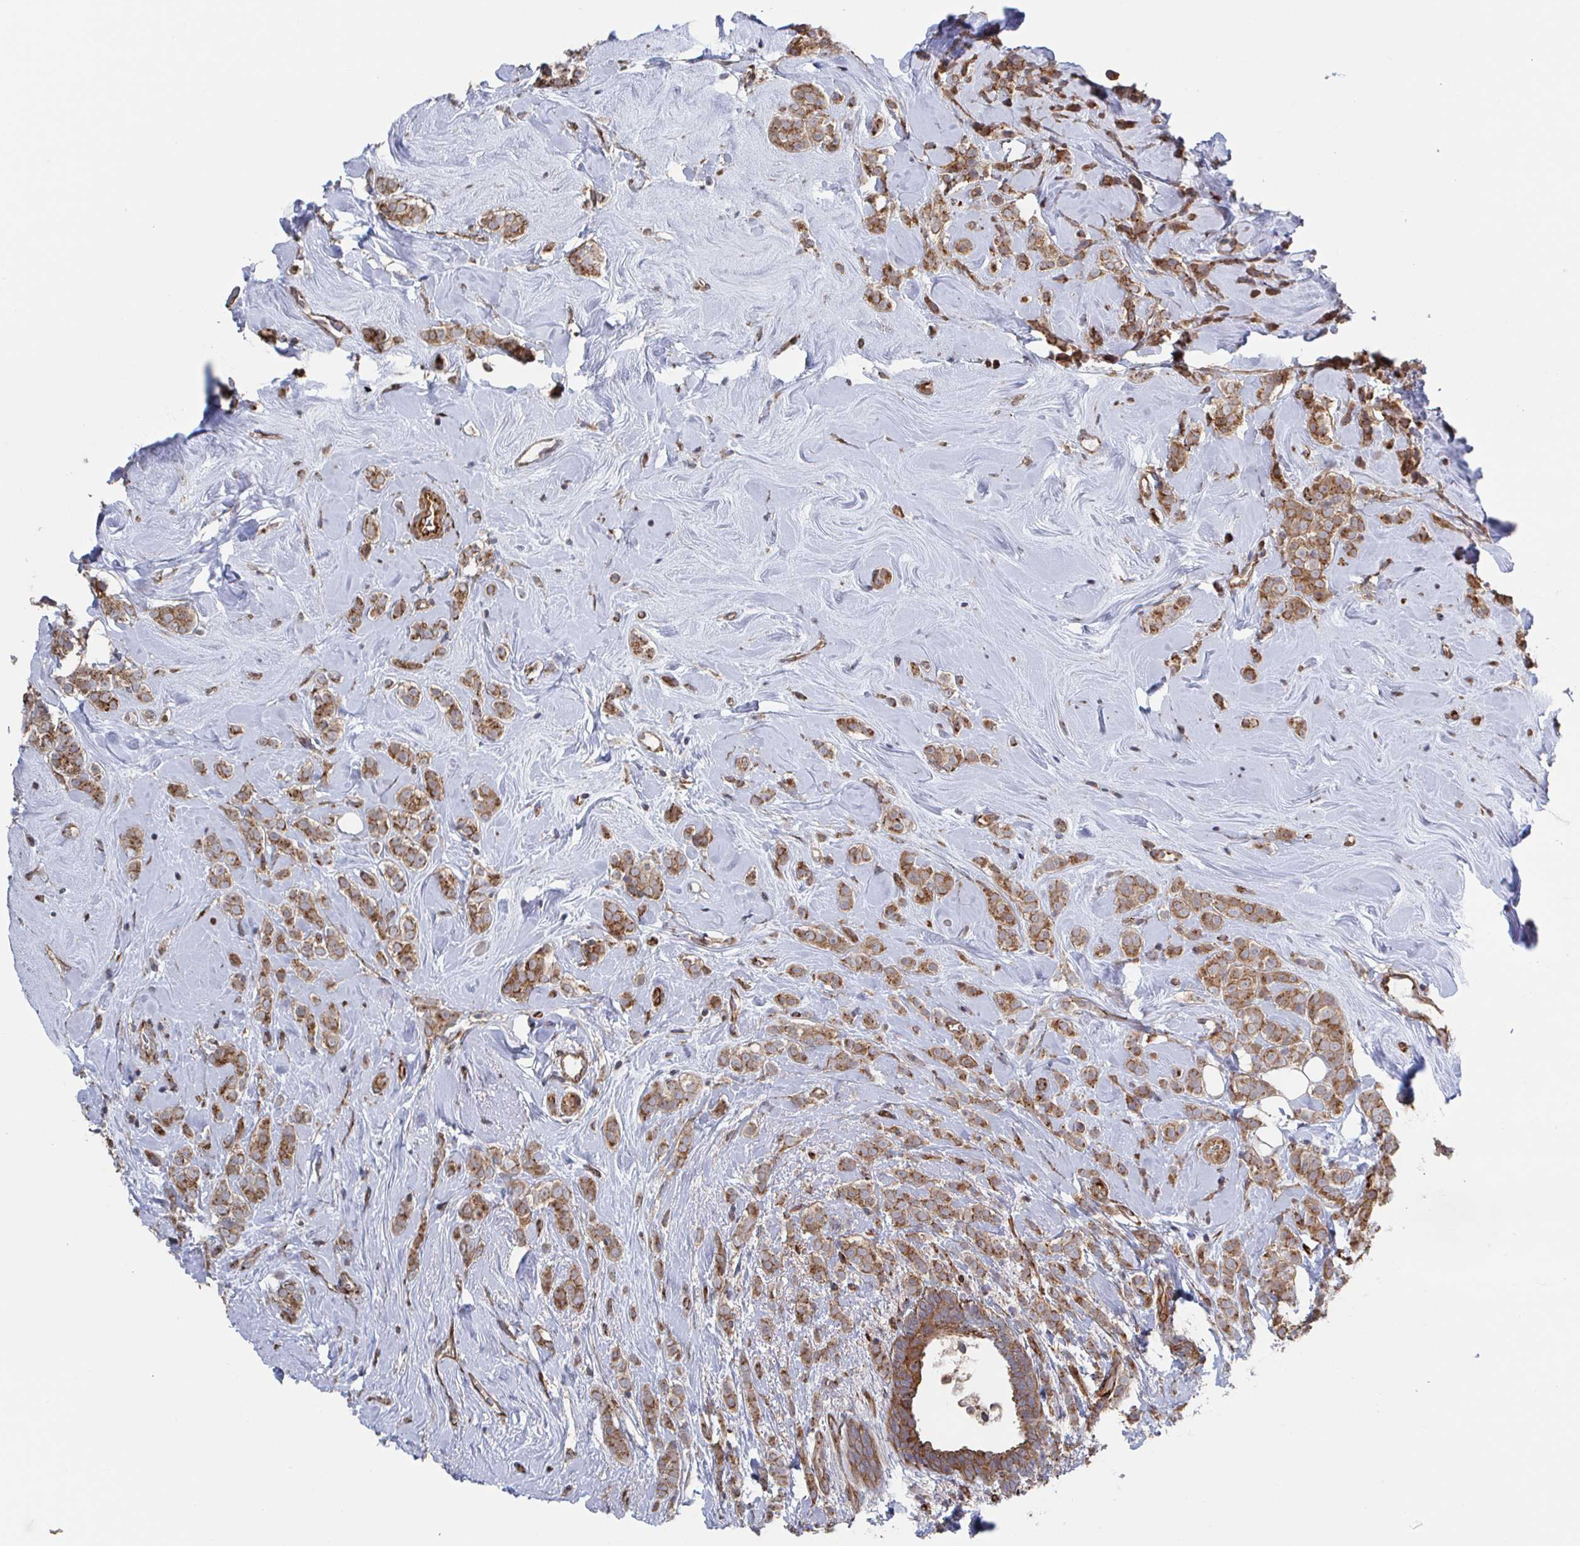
{"staining": {"intensity": "moderate", "quantity": ">75%", "location": "cytoplasmic/membranous"}, "tissue": "breast cancer", "cell_type": "Tumor cells", "image_type": "cancer", "snomed": [{"axis": "morphology", "description": "Lobular carcinoma"}, {"axis": "topography", "description": "Breast"}], "caption": "A micrograph of breast cancer (lobular carcinoma) stained for a protein shows moderate cytoplasmic/membranous brown staining in tumor cells. (Brightfield microscopy of DAB IHC at high magnification).", "gene": "DVL3", "patient": {"sex": "female", "age": 49}}